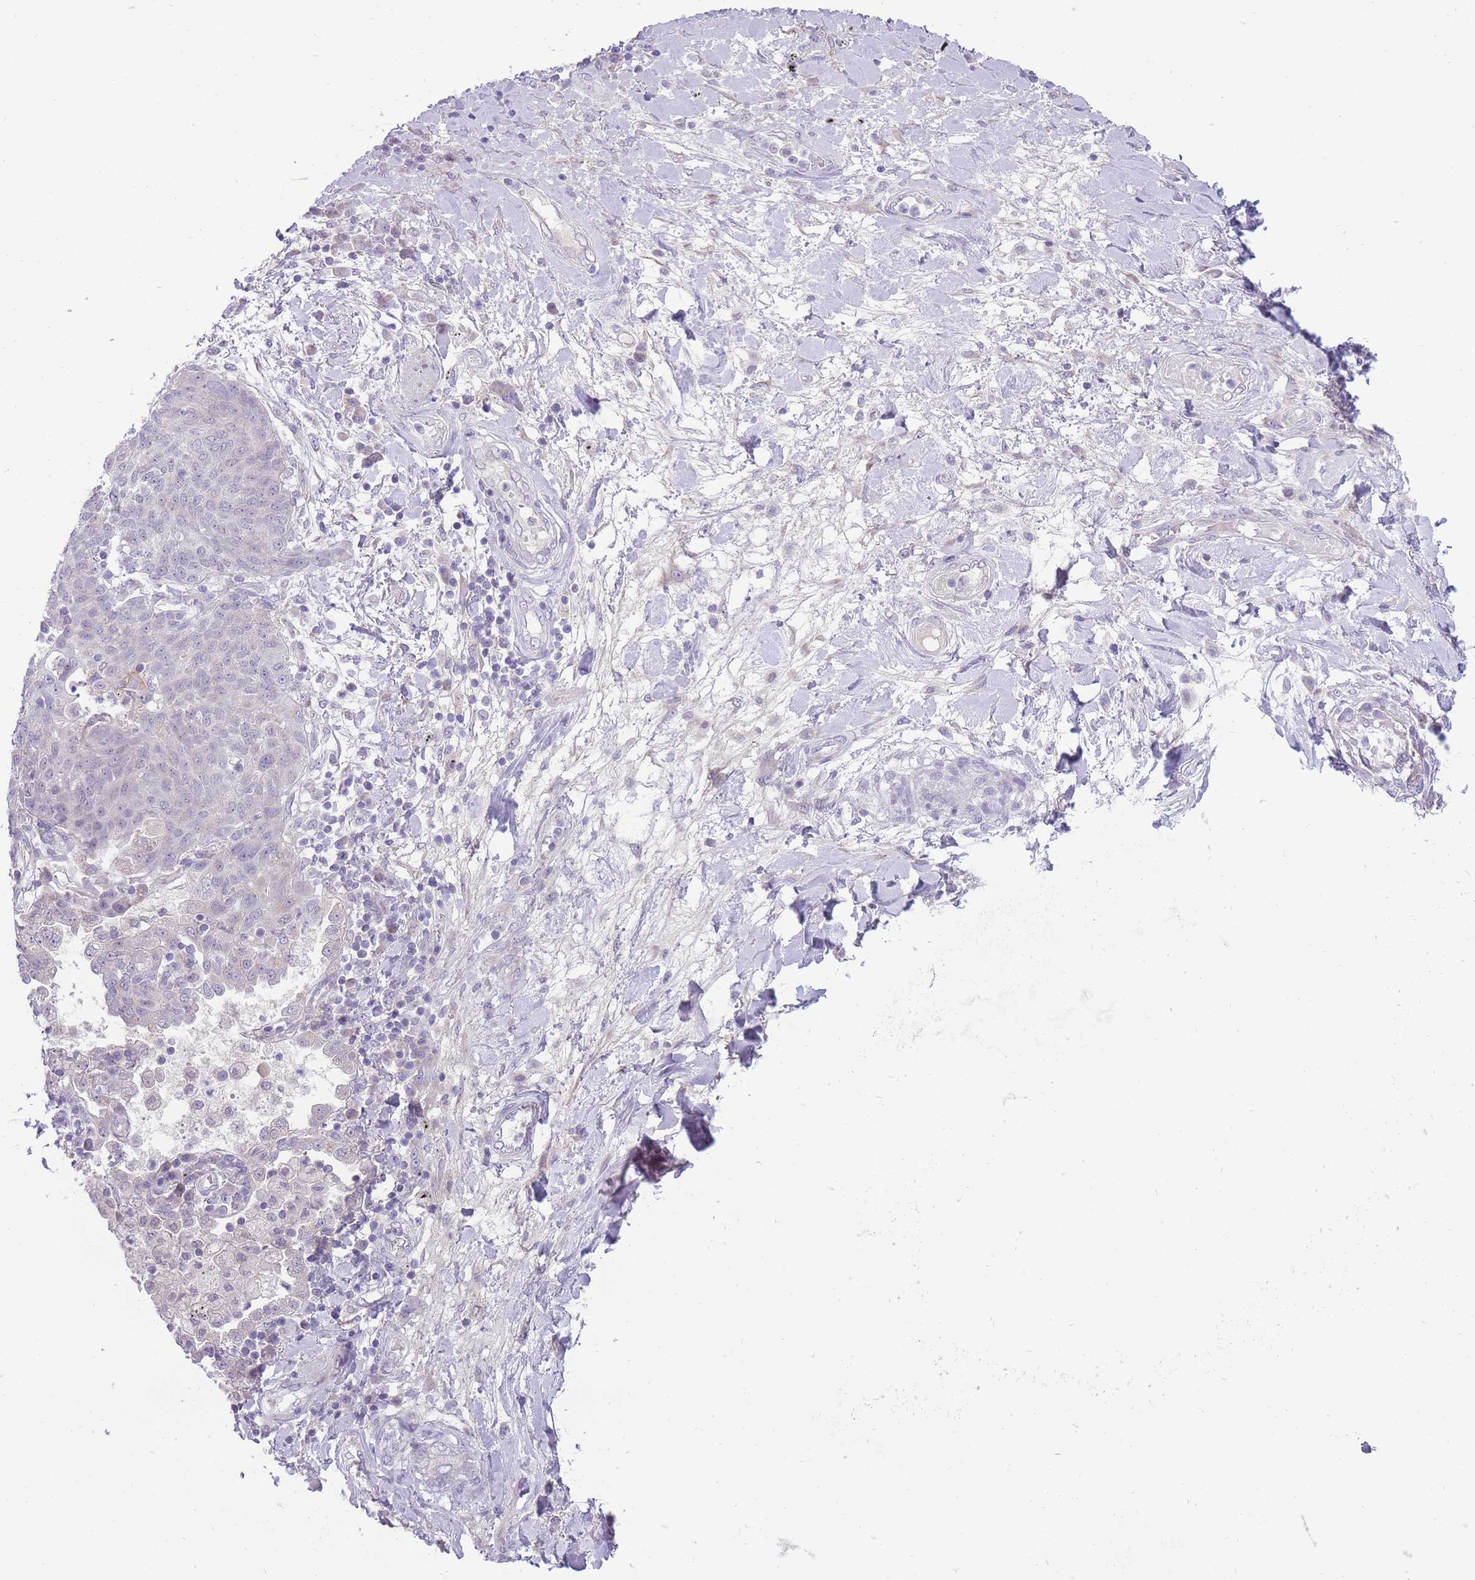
{"staining": {"intensity": "negative", "quantity": "none", "location": "none"}, "tissue": "lung cancer", "cell_type": "Tumor cells", "image_type": "cancer", "snomed": [{"axis": "morphology", "description": "Squamous cell carcinoma, NOS"}, {"axis": "topography", "description": "Lung"}], "caption": "High power microscopy image of an immunohistochemistry (IHC) photomicrograph of lung cancer (squamous cell carcinoma), revealing no significant positivity in tumor cells.", "gene": "ERICH4", "patient": {"sex": "female", "age": 70}}